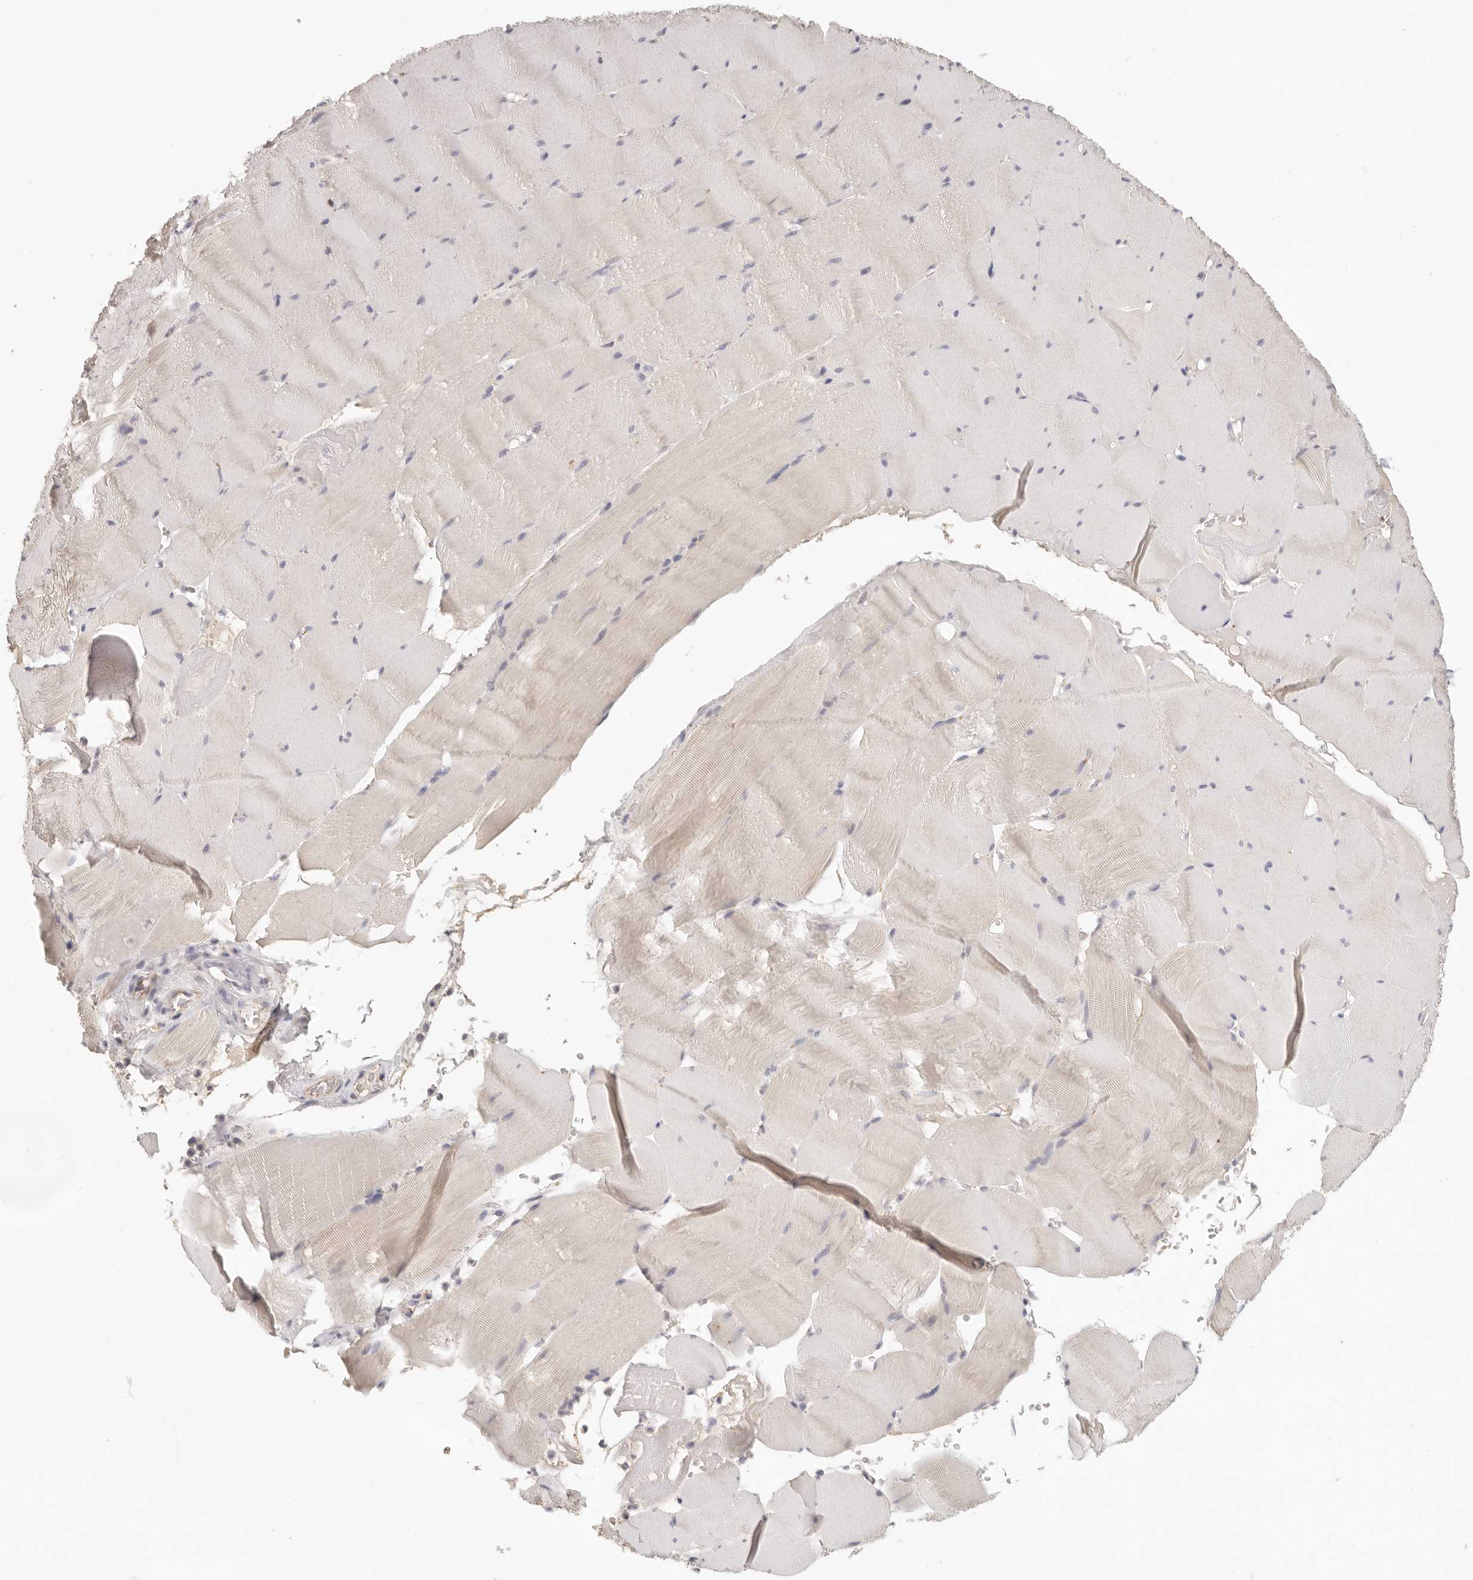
{"staining": {"intensity": "weak", "quantity": "<25%", "location": "cytoplasmic/membranous"}, "tissue": "skeletal muscle", "cell_type": "Myocytes", "image_type": "normal", "snomed": [{"axis": "morphology", "description": "Normal tissue, NOS"}, {"axis": "topography", "description": "Skeletal muscle"}], "caption": "Immunohistochemical staining of benign human skeletal muscle exhibits no significant positivity in myocytes. (Brightfield microscopy of DAB IHC at high magnification).", "gene": "ANXA9", "patient": {"sex": "male", "age": 62}}